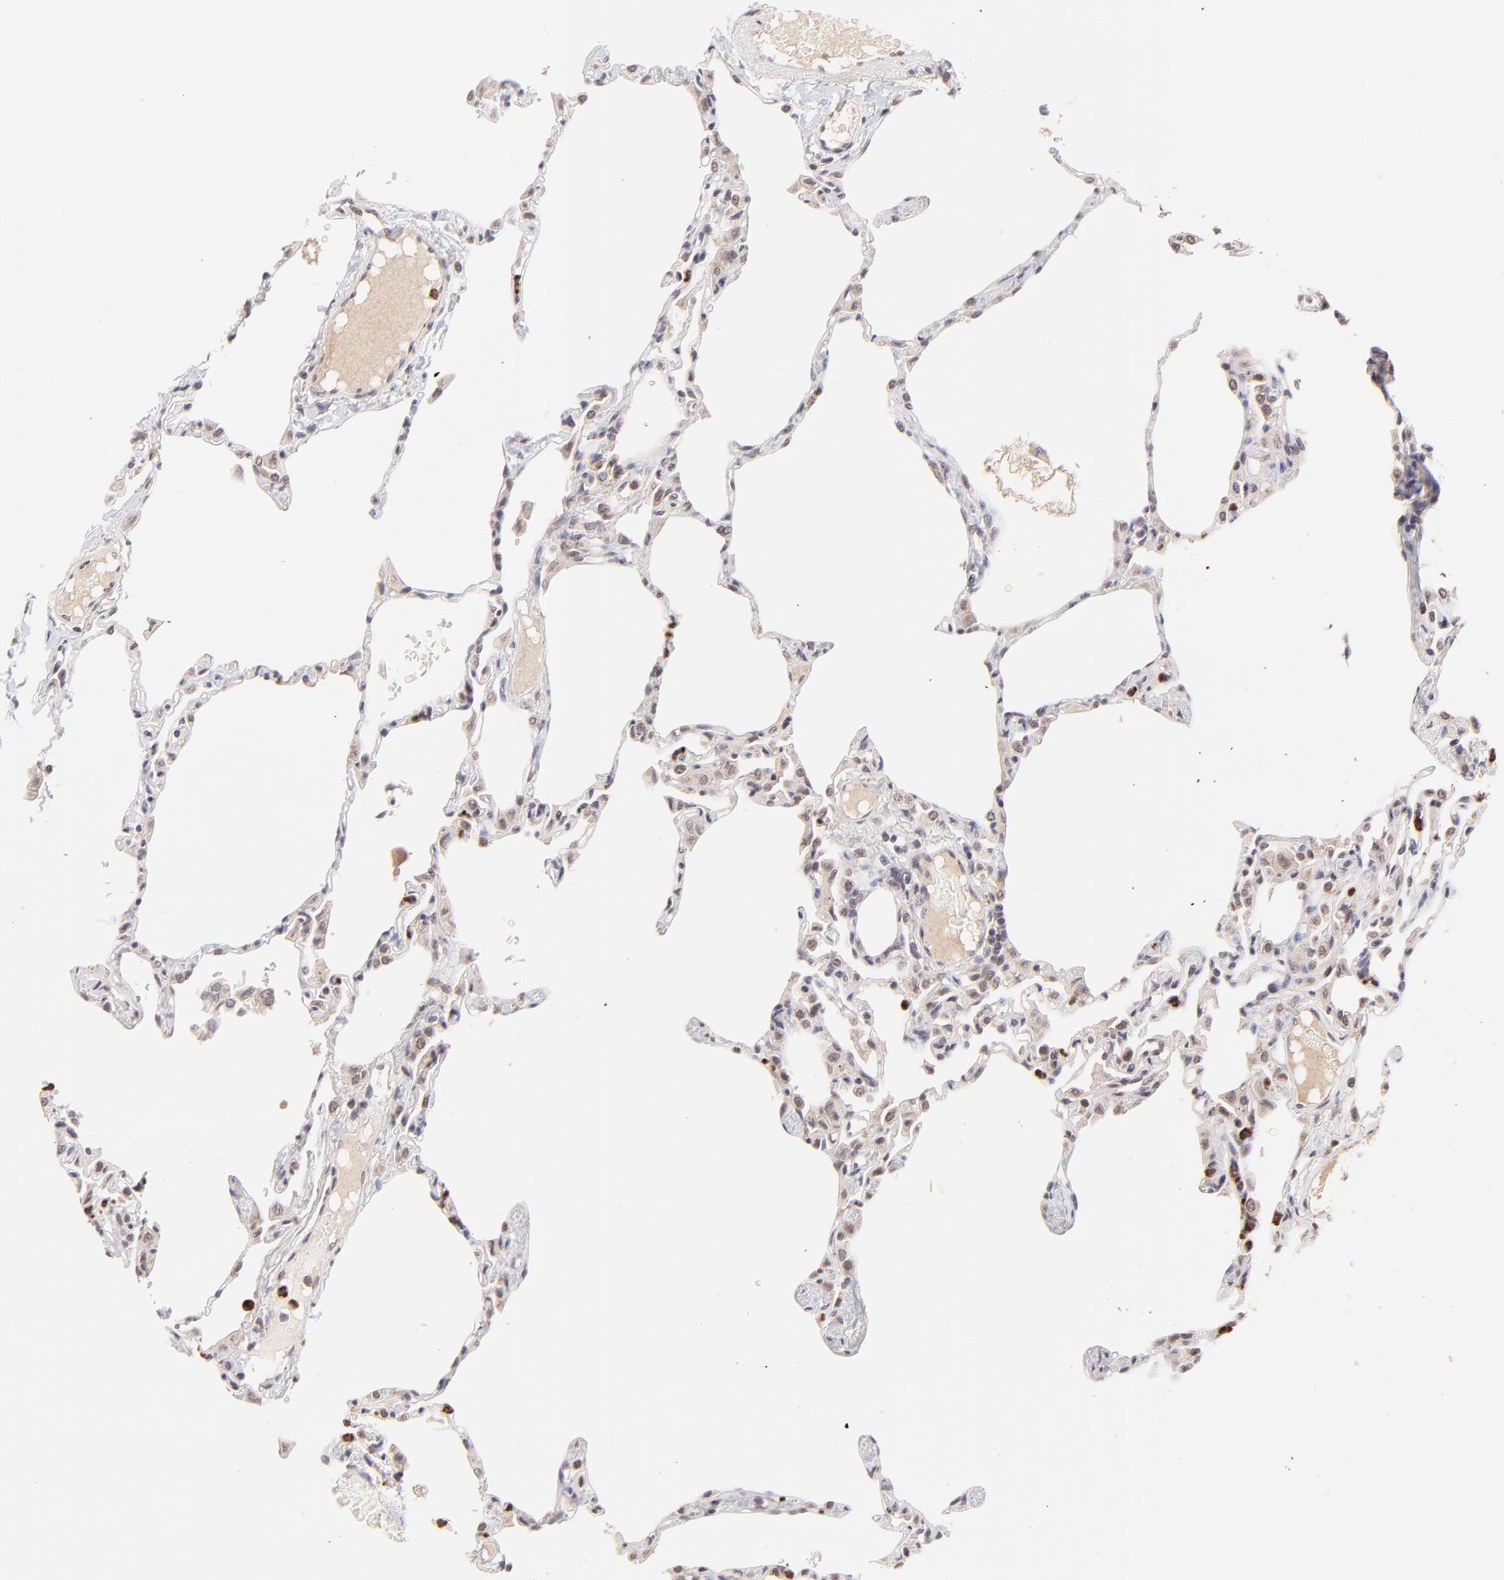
{"staining": {"intensity": "negative", "quantity": "none", "location": "none"}, "tissue": "lung", "cell_type": "Alveolar cells", "image_type": "normal", "snomed": [{"axis": "morphology", "description": "Normal tissue, NOS"}, {"axis": "topography", "description": "Lung"}], "caption": "Immunohistochemical staining of normal human lung demonstrates no significant positivity in alveolar cells. (Brightfield microscopy of DAB immunohistochemistry at high magnification).", "gene": "MED12", "patient": {"sex": "female", "age": 49}}